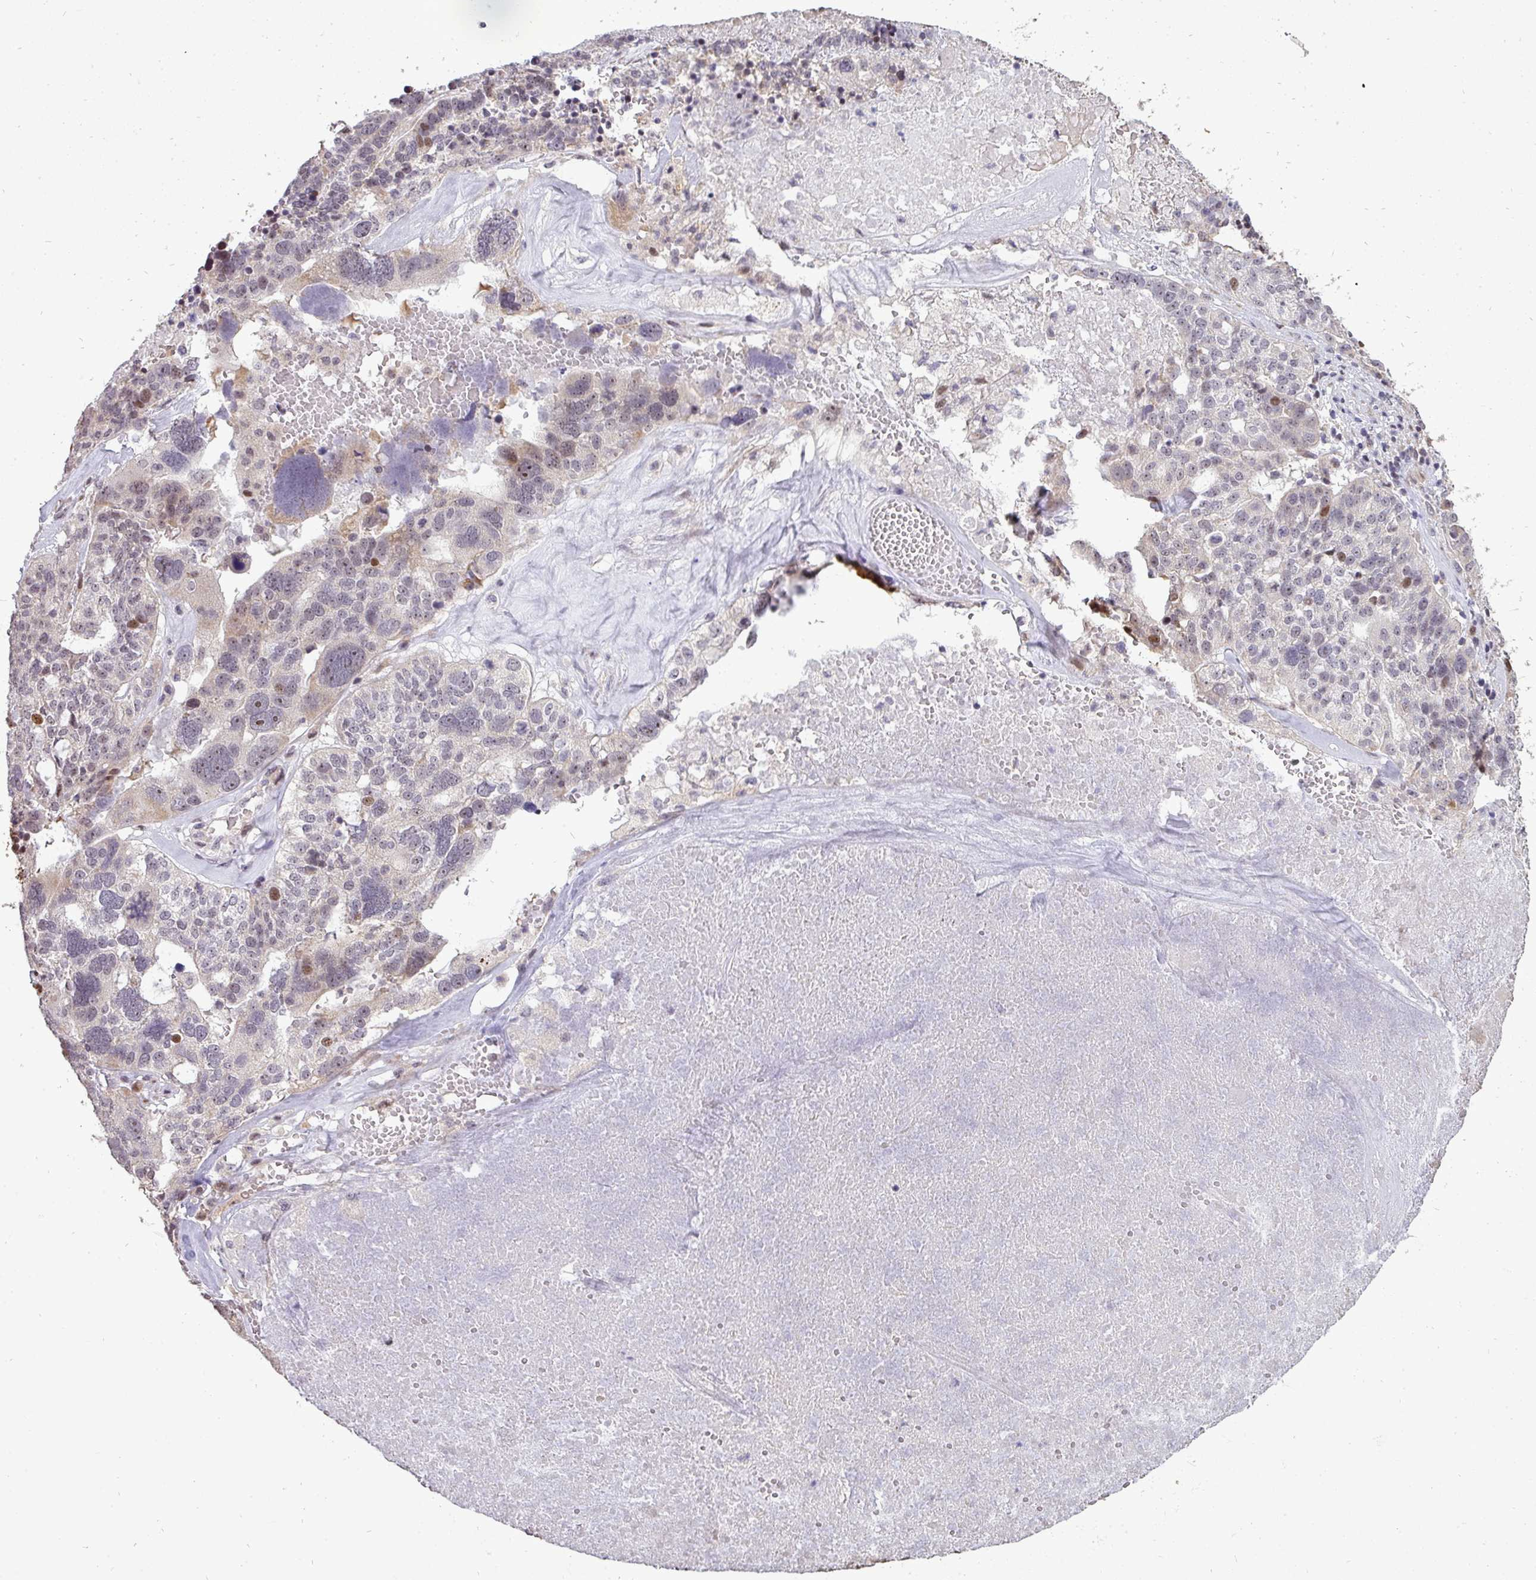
{"staining": {"intensity": "moderate", "quantity": "<25%", "location": "nuclear"}, "tissue": "ovarian cancer", "cell_type": "Tumor cells", "image_type": "cancer", "snomed": [{"axis": "morphology", "description": "Cystadenocarcinoma, serous, NOS"}, {"axis": "topography", "description": "Ovary"}], "caption": "Protein staining by immunohistochemistry exhibits moderate nuclear positivity in approximately <25% of tumor cells in ovarian serous cystadenocarcinoma. The staining was performed using DAB (3,3'-diaminobenzidine), with brown indicating positive protein expression. Nuclei are stained blue with hematoxylin.", "gene": "PATZ1", "patient": {"sex": "female", "age": 59}}